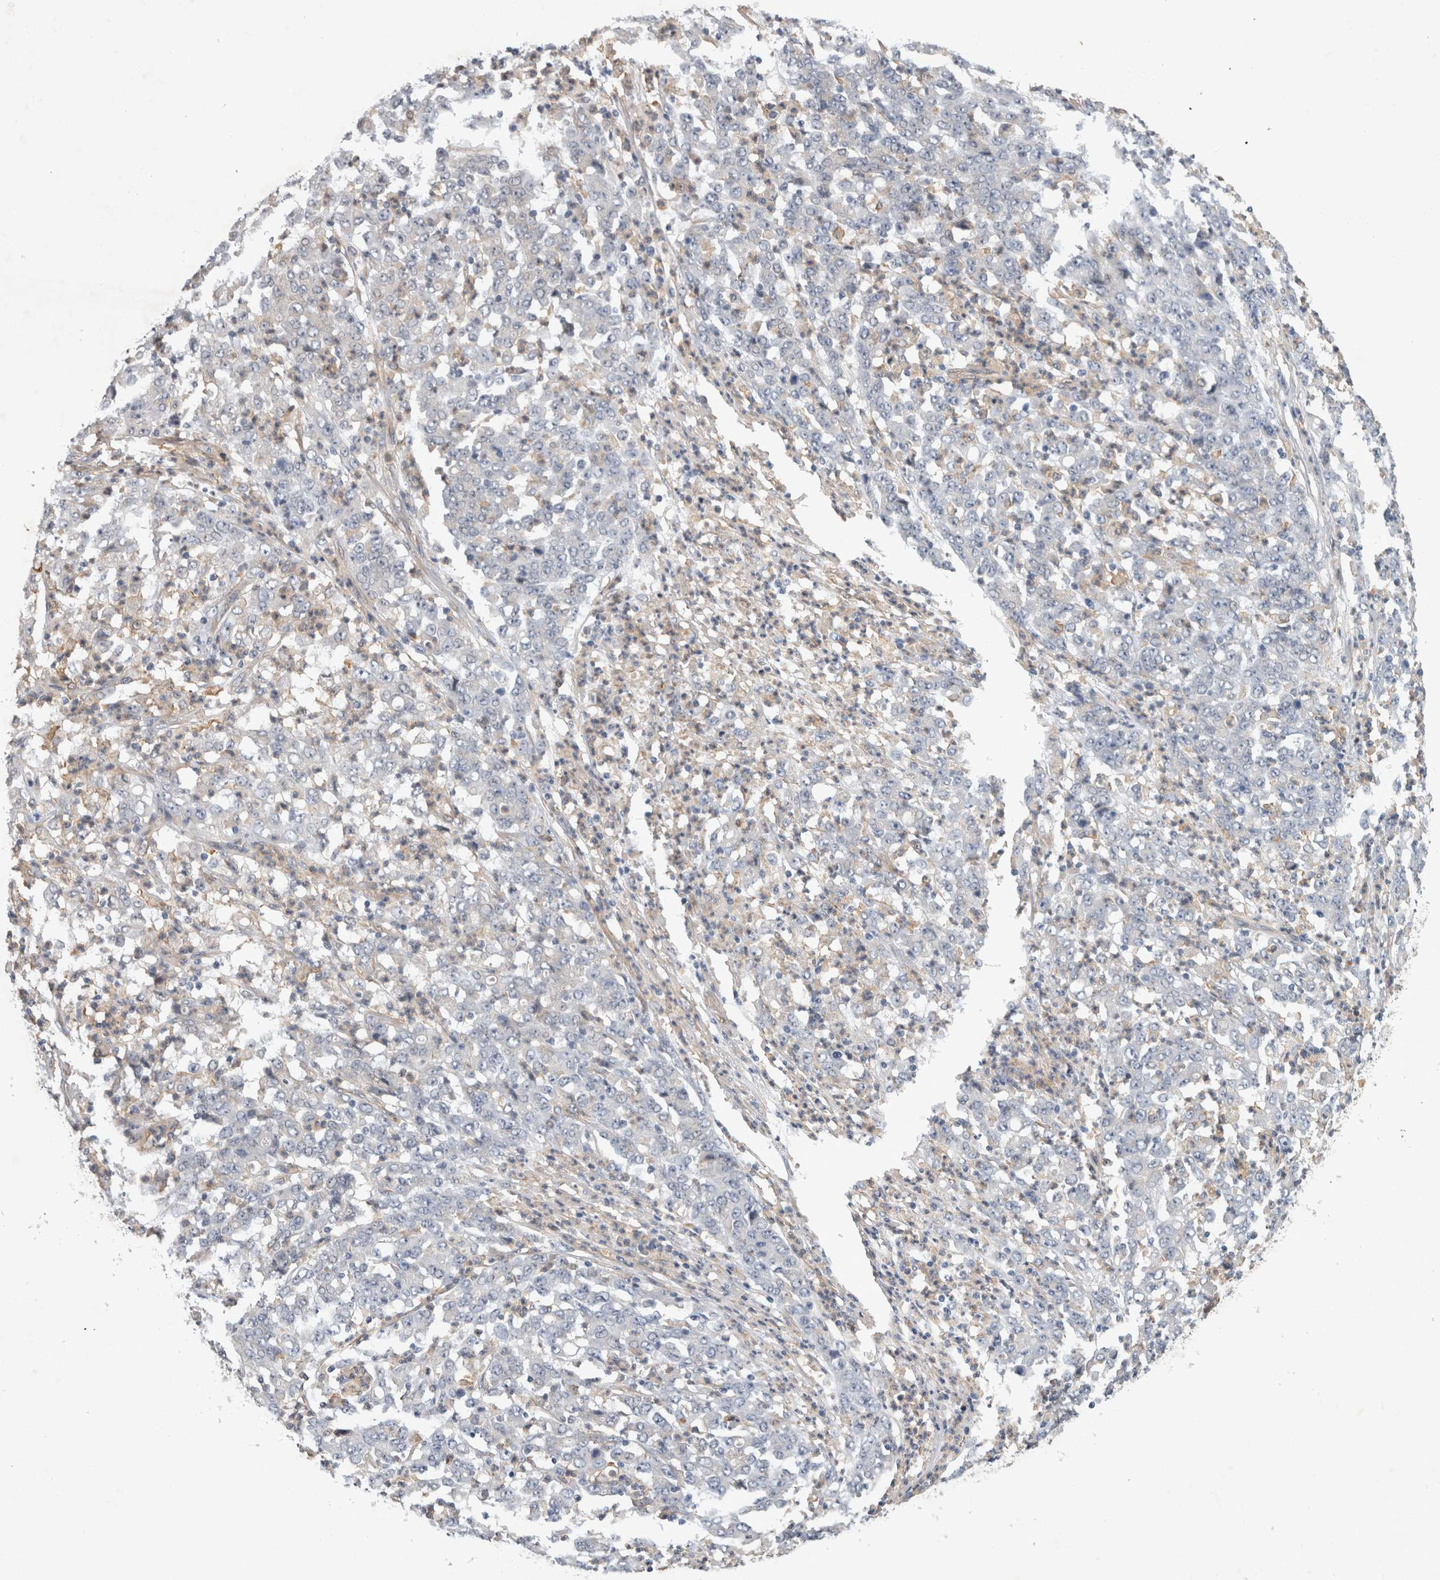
{"staining": {"intensity": "negative", "quantity": "none", "location": "none"}, "tissue": "stomach cancer", "cell_type": "Tumor cells", "image_type": "cancer", "snomed": [{"axis": "morphology", "description": "Adenocarcinoma, NOS"}, {"axis": "topography", "description": "Stomach, lower"}], "caption": "An image of stomach cancer (adenocarcinoma) stained for a protein displays no brown staining in tumor cells. The staining is performed using DAB brown chromogen with nuclei counter-stained in using hematoxylin.", "gene": "ANKFY1", "patient": {"sex": "female", "age": 71}}